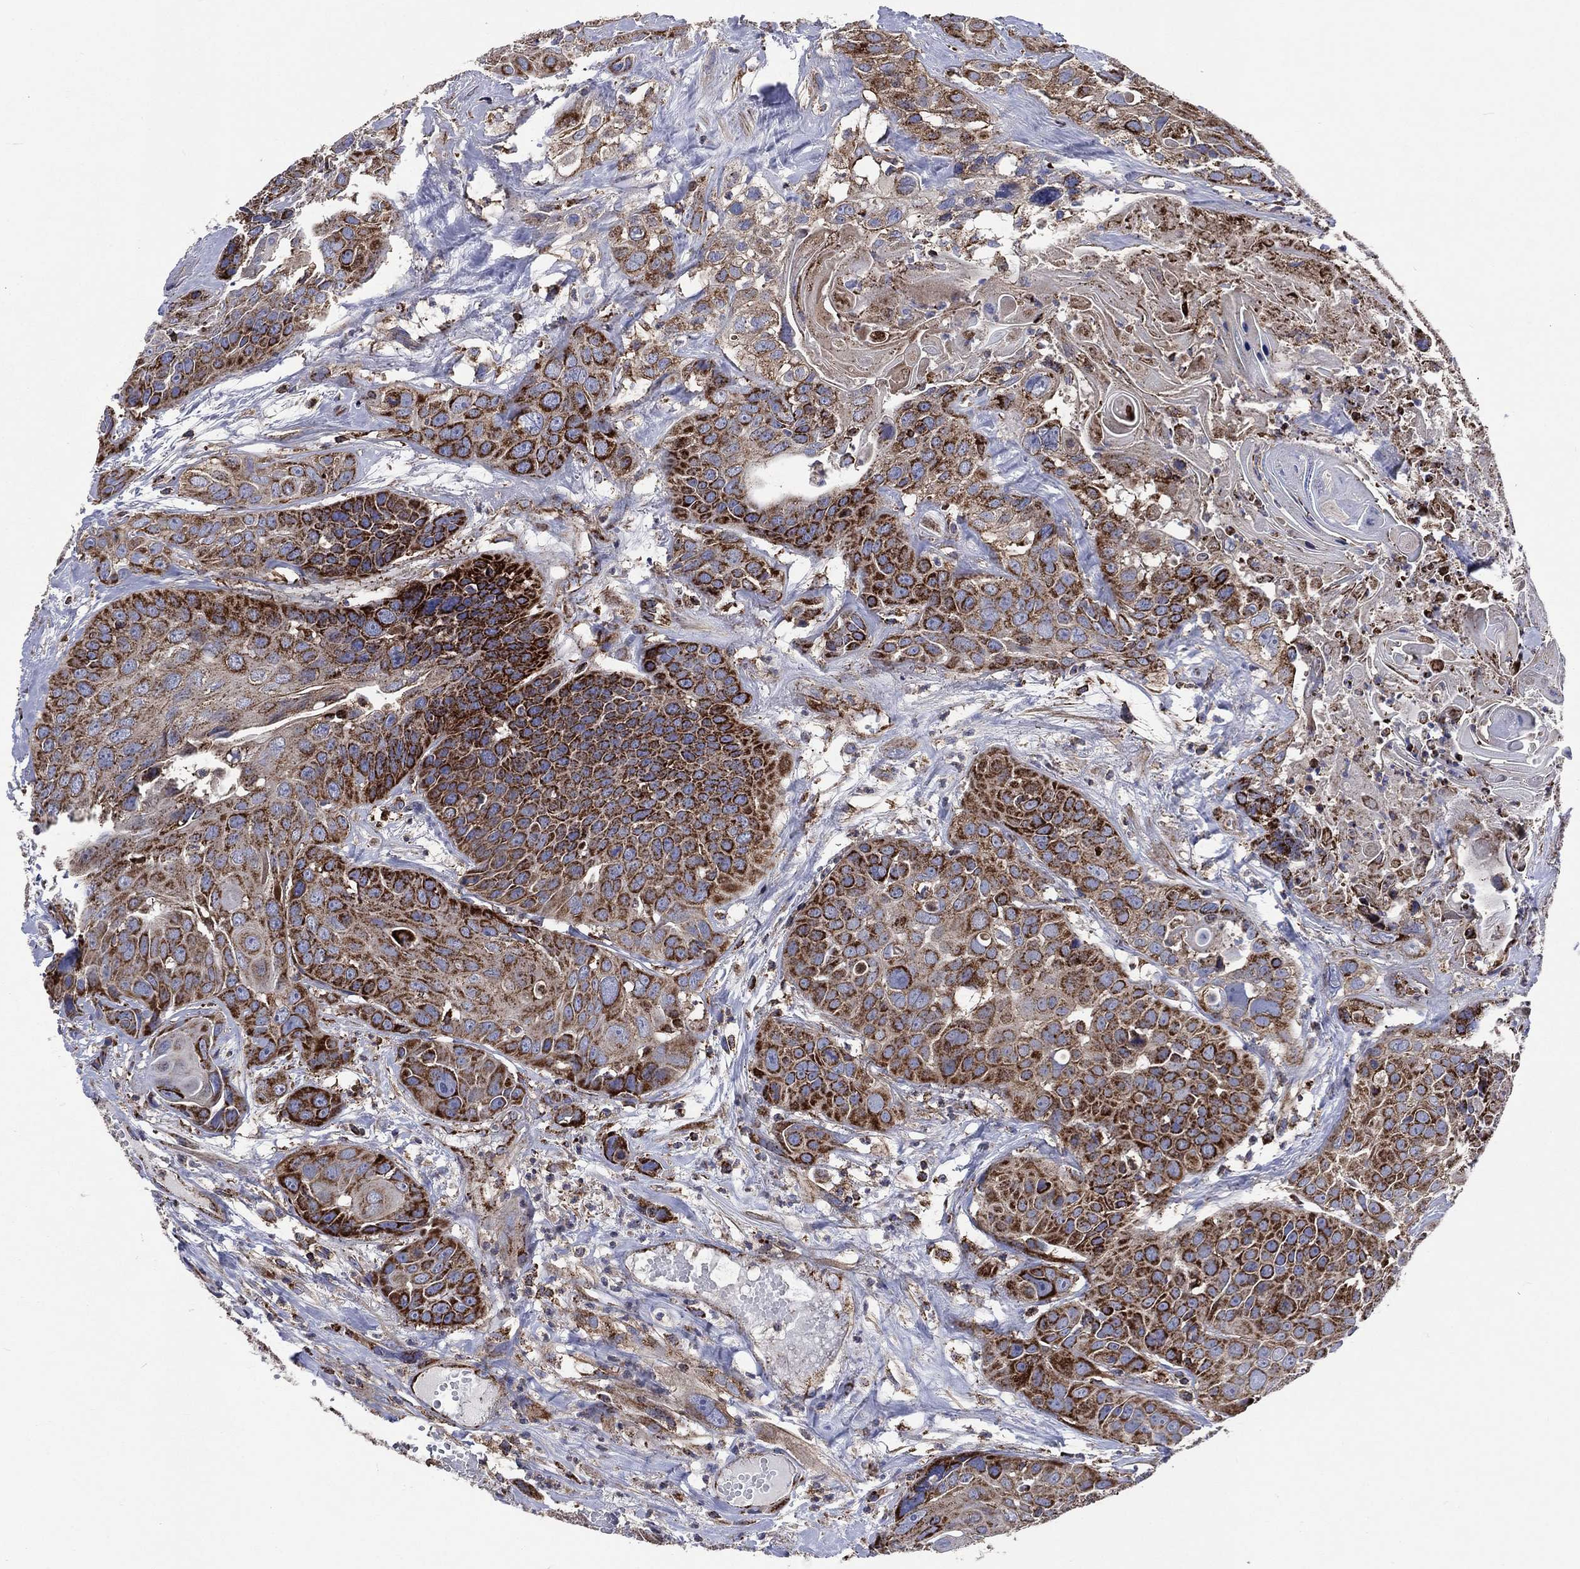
{"staining": {"intensity": "strong", "quantity": ">75%", "location": "cytoplasmic/membranous"}, "tissue": "head and neck cancer", "cell_type": "Tumor cells", "image_type": "cancer", "snomed": [{"axis": "morphology", "description": "Squamous cell carcinoma, NOS"}, {"axis": "topography", "description": "Oral tissue"}, {"axis": "topography", "description": "Head-Neck"}], "caption": "Tumor cells reveal high levels of strong cytoplasmic/membranous expression in about >75% of cells in head and neck cancer.", "gene": "ANKRD37", "patient": {"sex": "male", "age": 56}}